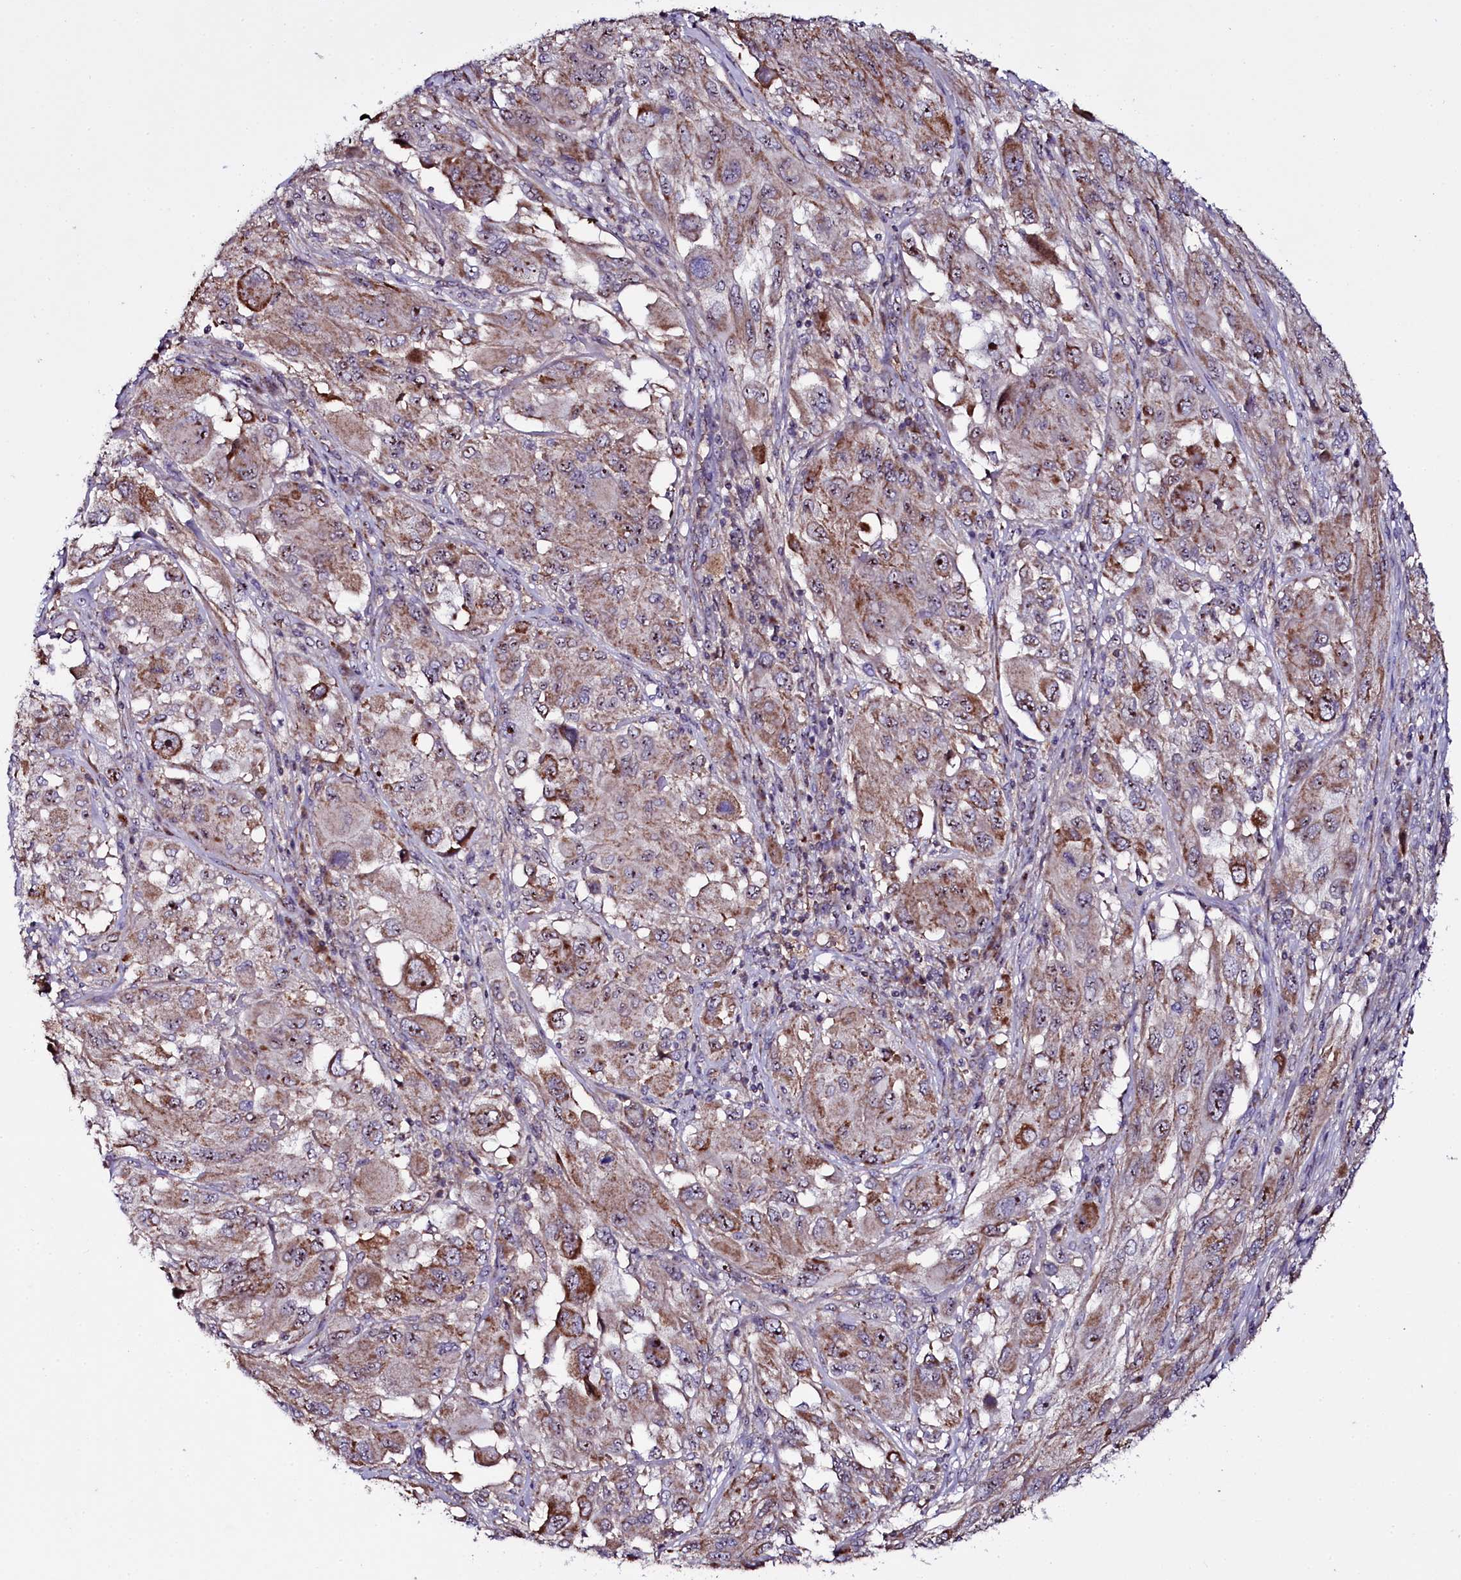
{"staining": {"intensity": "moderate", "quantity": ">75%", "location": "cytoplasmic/membranous,nuclear"}, "tissue": "melanoma", "cell_type": "Tumor cells", "image_type": "cancer", "snomed": [{"axis": "morphology", "description": "Malignant melanoma, NOS"}, {"axis": "topography", "description": "Skin"}], "caption": "This histopathology image displays malignant melanoma stained with immunohistochemistry to label a protein in brown. The cytoplasmic/membranous and nuclear of tumor cells show moderate positivity for the protein. Nuclei are counter-stained blue.", "gene": "NAA80", "patient": {"sex": "female", "age": 91}}